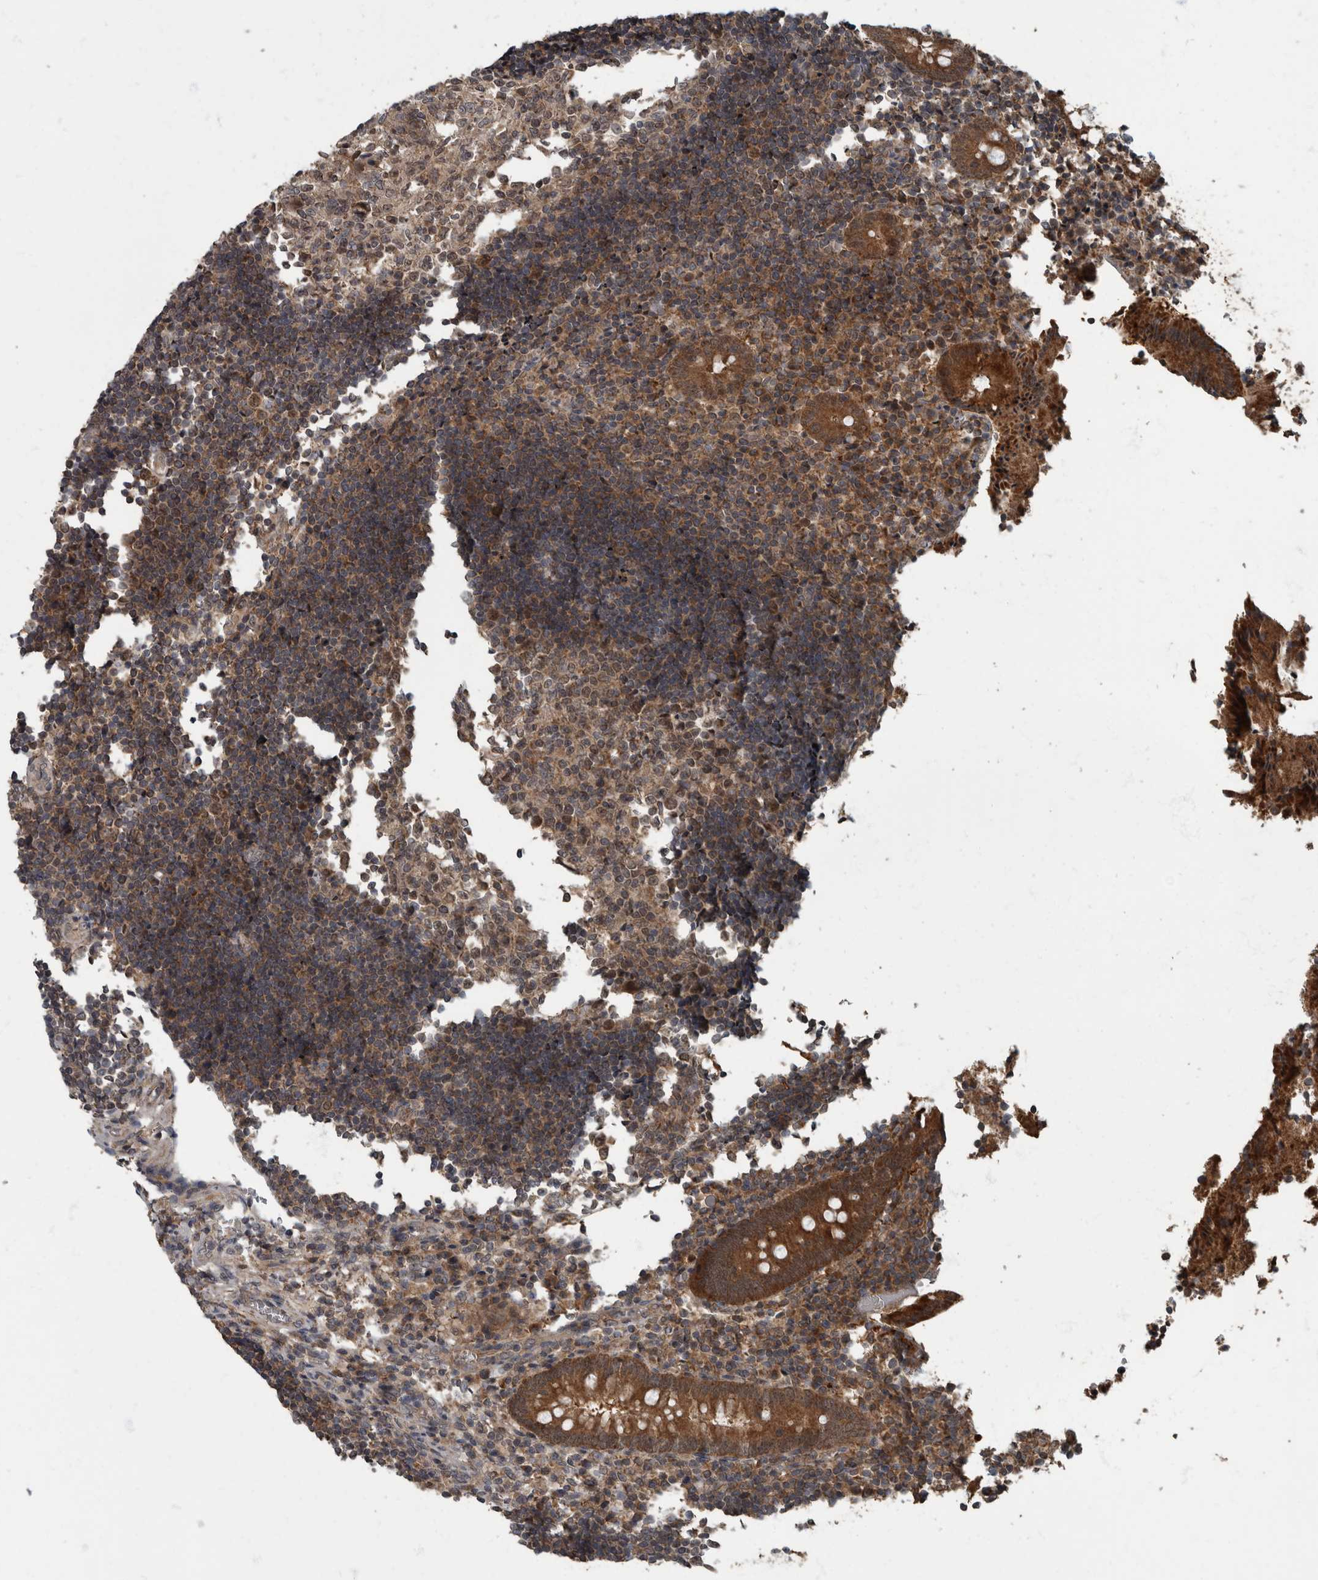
{"staining": {"intensity": "strong", "quantity": ">75%", "location": "cytoplasmic/membranous"}, "tissue": "appendix", "cell_type": "Glandular cells", "image_type": "normal", "snomed": [{"axis": "morphology", "description": "Normal tissue, NOS"}, {"axis": "topography", "description": "Appendix"}], "caption": "Unremarkable appendix was stained to show a protein in brown. There is high levels of strong cytoplasmic/membranous staining in approximately >75% of glandular cells. Using DAB (brown) and hematoxylin (blue) stains, captured at high magnification using brightfield microscopy.", "gene": "RABGGTB", "patient": {"sex": "female", "age": 17}}